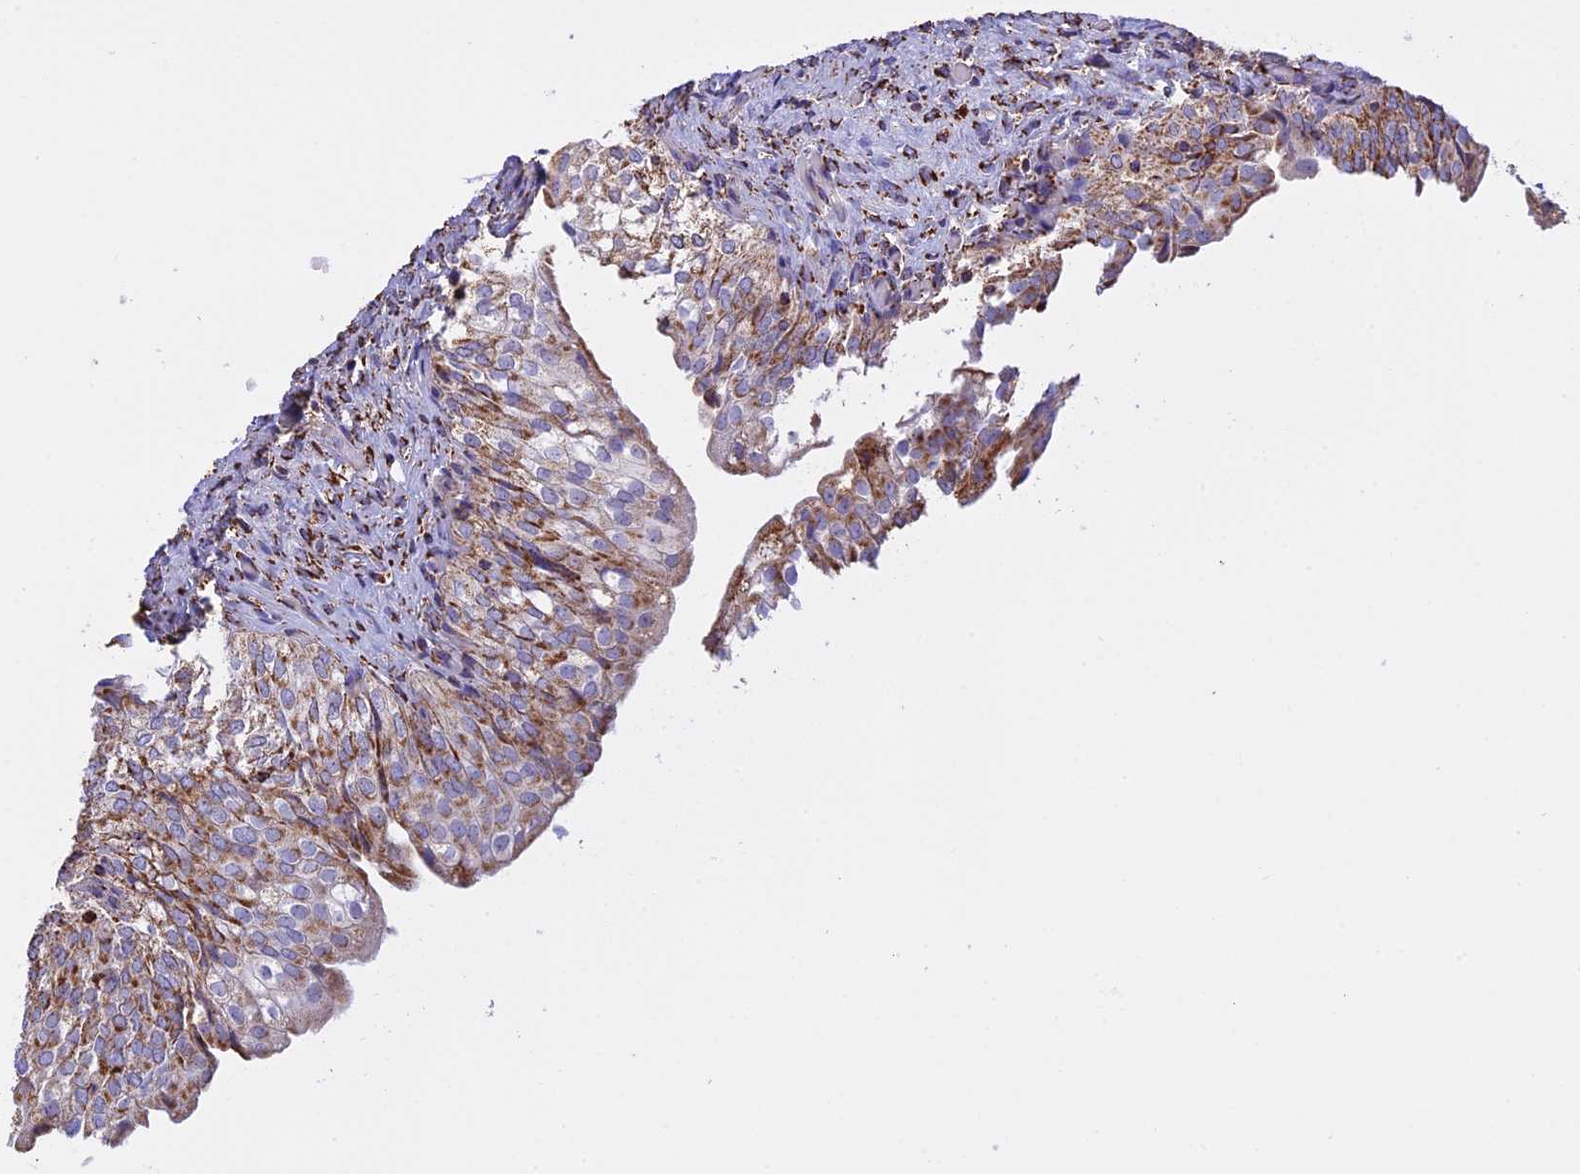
{"staining": {"intensity": "strong", "quantity": "25%-75%", "location": "cytoplasmic/membranous"}, "tissue": "urinary bladder", "cell_type": "Urothelial cells", "image_type": "normal", "snomed": [{"axis": "morphology", "description": "Normal tissue, NOS"}, {"axis": "topography", "description": "Urinary bladder"}], "caption": "Immunohistochemistry (IHC) photomicrograph of benign human urinary bladder stained for a protein (brown), which demonstrates high levels of strong cytoplasmic/membranous expression in about 25%-75% of urothelial cells.", "gene": "KCNG1", "patient": {"sex": "male", "age": 55}}